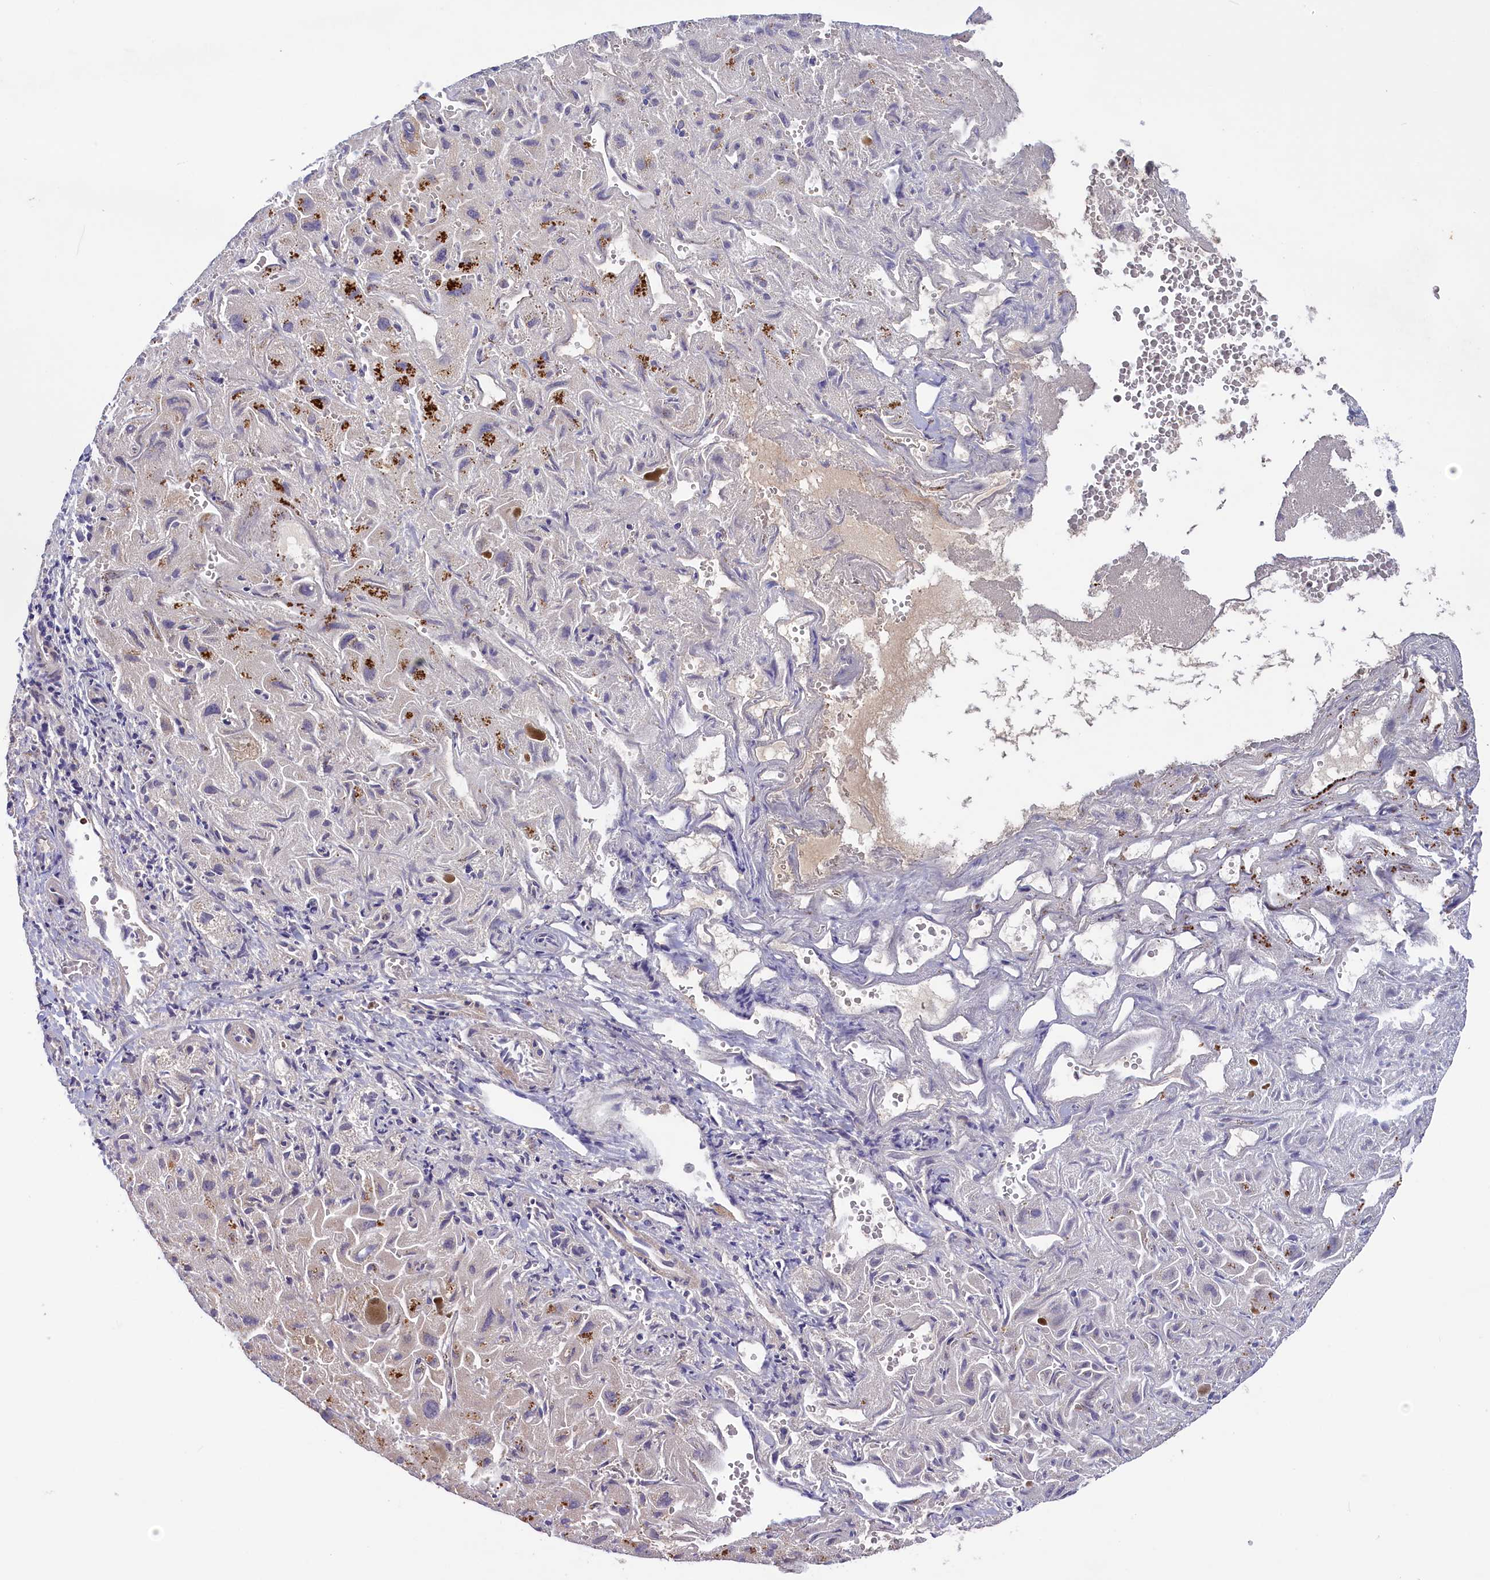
{"staining": {"intensity": "negative", "quantity": "none", "location": "none"}, "tissue": "liver cancer", "cell_type": "Tumor cells", "image_type": "cancer", "snomed": [{"axis": "morphology", "description": "Cholangiocarcinoma"}, {"axis": "topography", "description": "Liver"}], "caption": "Image shows no protein positivity in tumor cells of liver cancer tissue. Brightfield microscopy of immunohistochemistry (IHC) stained with DAB (brown) and hematoxylin (blue), captured at high magnification.", "gene": "DUS3L", "patient": {"sex": "female", "age": 52}}